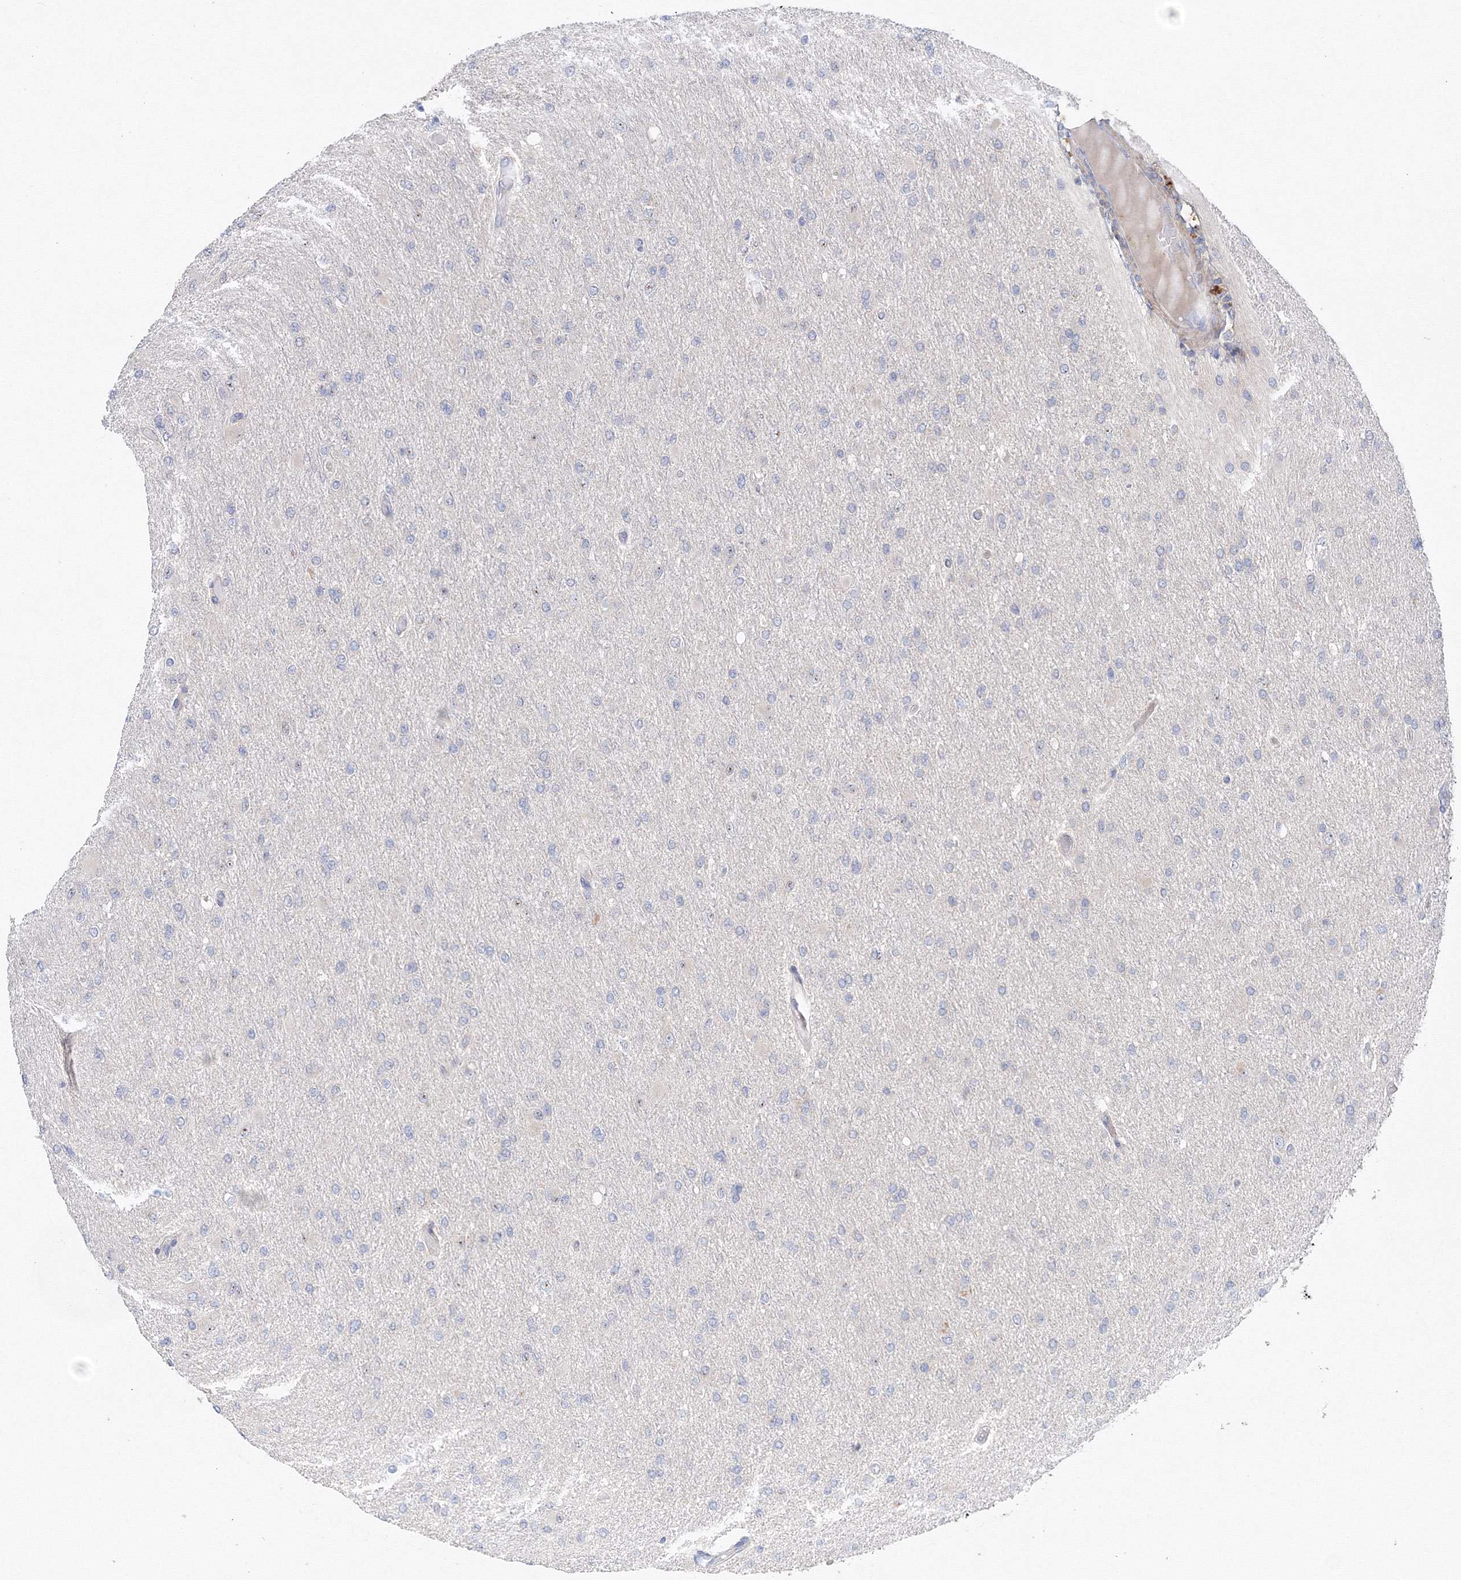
{"staining": {"intensity": "negative", "quantity": "none", "location": "none"}, "tissue": "glioma", "cell_type": "Tumor cells", "image_type": "cancer", "snomed": [{"axis": "morphology", "description": "Glioma, malignant, High grade"}, {"axis": "topography", "description": "Cerebral cortex"}], "caption": "The immunohistochemistry histopathology image has no significant positivity in tumor cells of malignant glioma (high-grade) tissue.", "gene": "DIS3L2", "patient": {"sex": "female", "age": 36}}